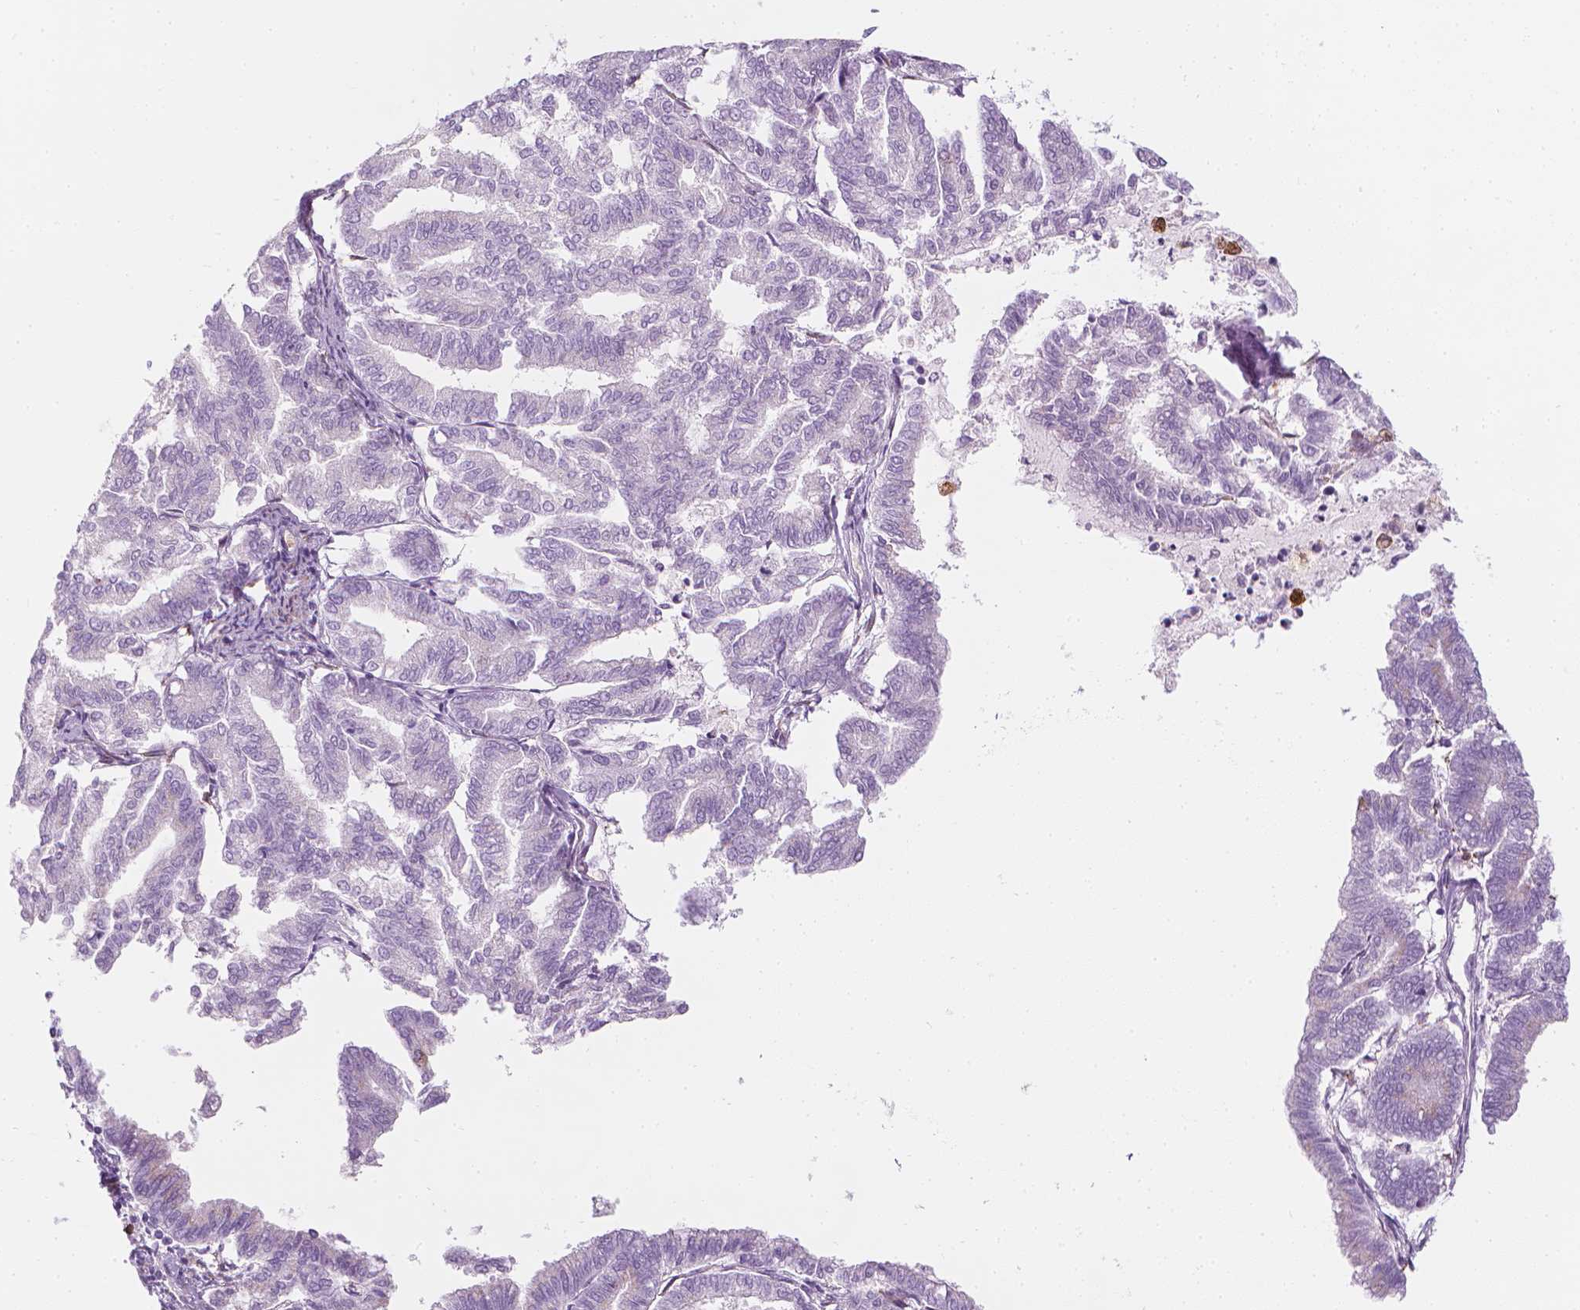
{"staining": {"intensity": "negative", "quantity": "none", "location": "none"}, "tissue": "endometrial cancer", "cell_type": "Tumor cells", "image_type": "cancer", "snomed": [{"axis": "morphology", "description": "Adenocarcinoma, NOS"}, {"axis": "topography", "description": "Endometrium"}], "caption": "This is a photomicrograph of immunohistochemistry (IHC) staining of endometrial cancer, which shows no staining in tumor cells.", "gene": "CES1", "patient": {"sex": "female", "age": 79}}